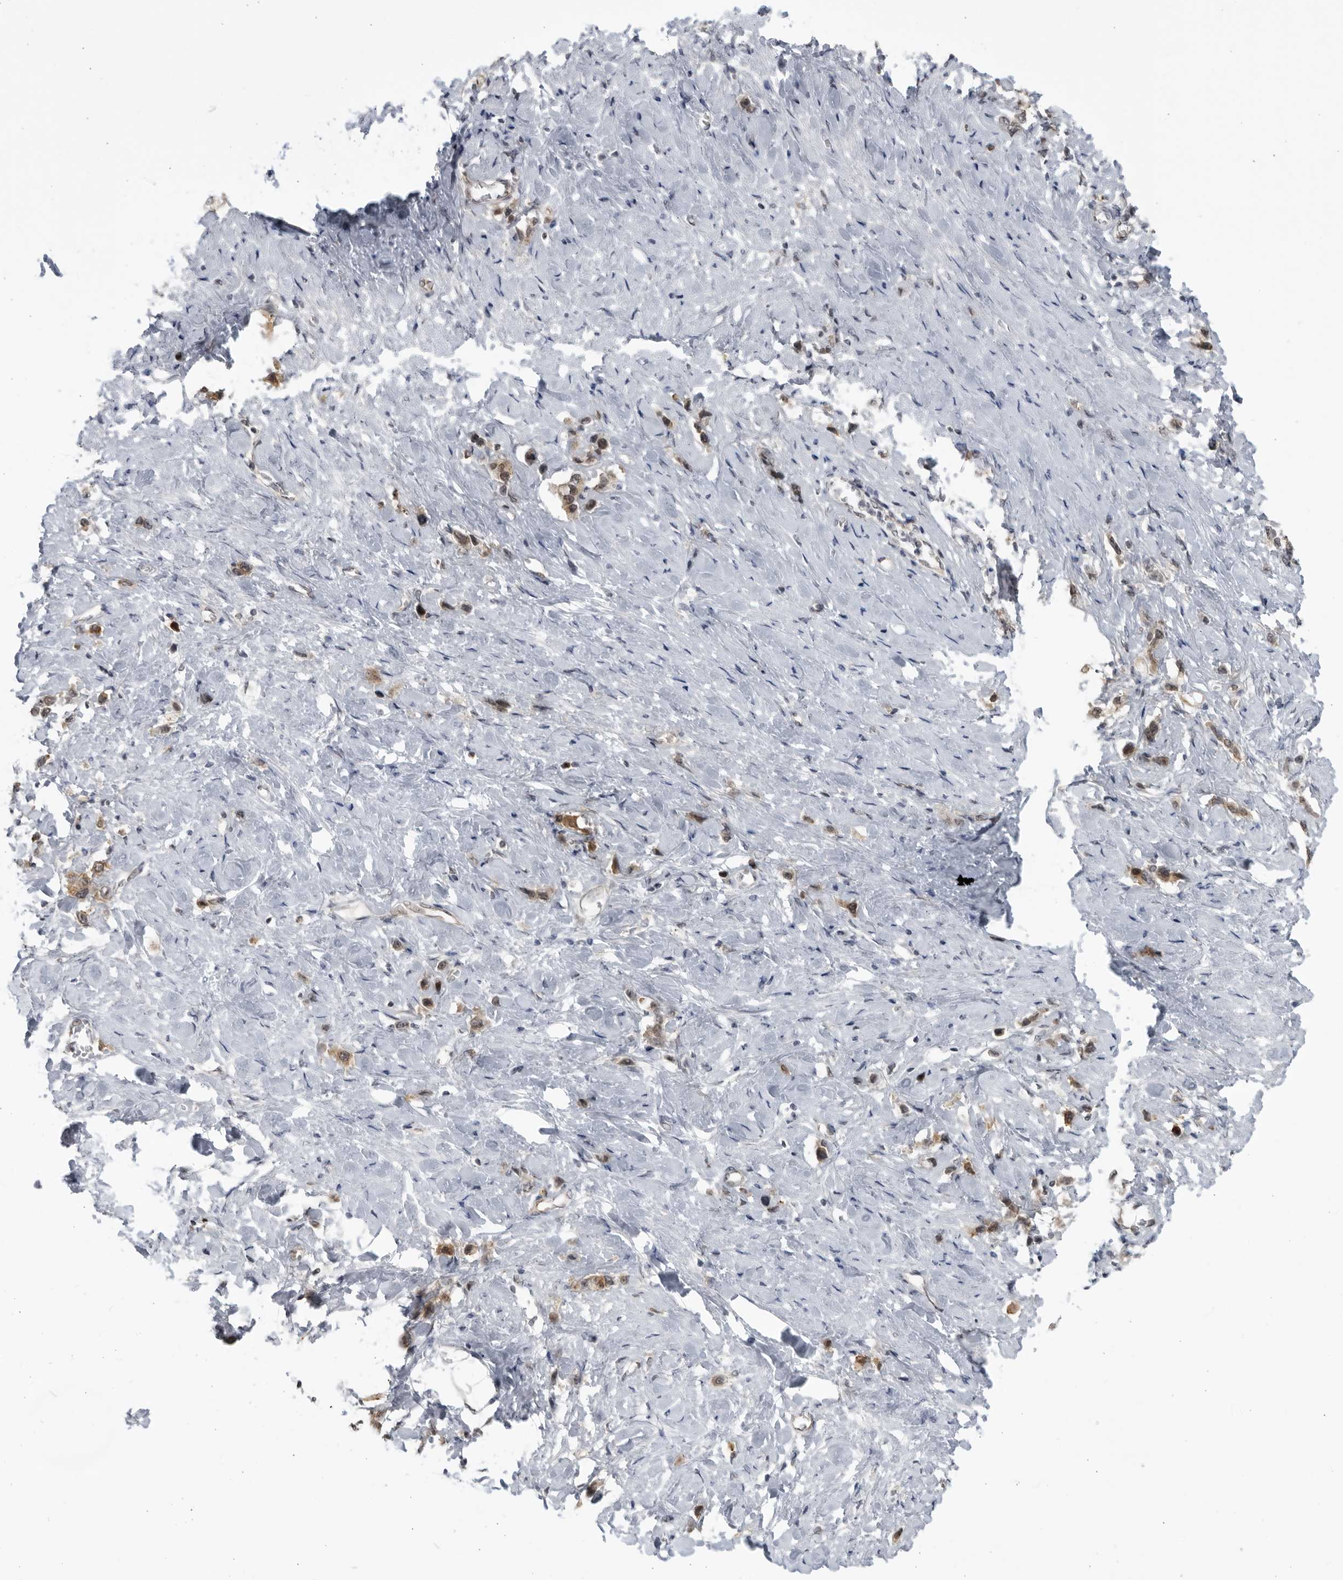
{"staining": {"intensity": "moderate", "quantity": ">75%", "location": "cytoplasmic/membranous,nuclear"}, "tissue": "stomach cancer", "cell_type": "Tumor cells", "image_type": "cancer", "snomed": [{"axis": "morphology", "description": "Adenocarcinoma, NOS"}, {"axis": "topography", "description": "Stomach"}], "caption": "An IHC photomicrograph of neoplastic tissue is shown. Protein staining in brown labels moderate cytoplasmic/membranous and nuclear positivity in adenocarcinoma (stomach) within tumor cells. (DAB (3,3'-diaminobenzidine) IHC with brightfield microscopy, high magnification).", "gene": "ITGB3BP", "patient": {"sex": "female", "age": 65}}